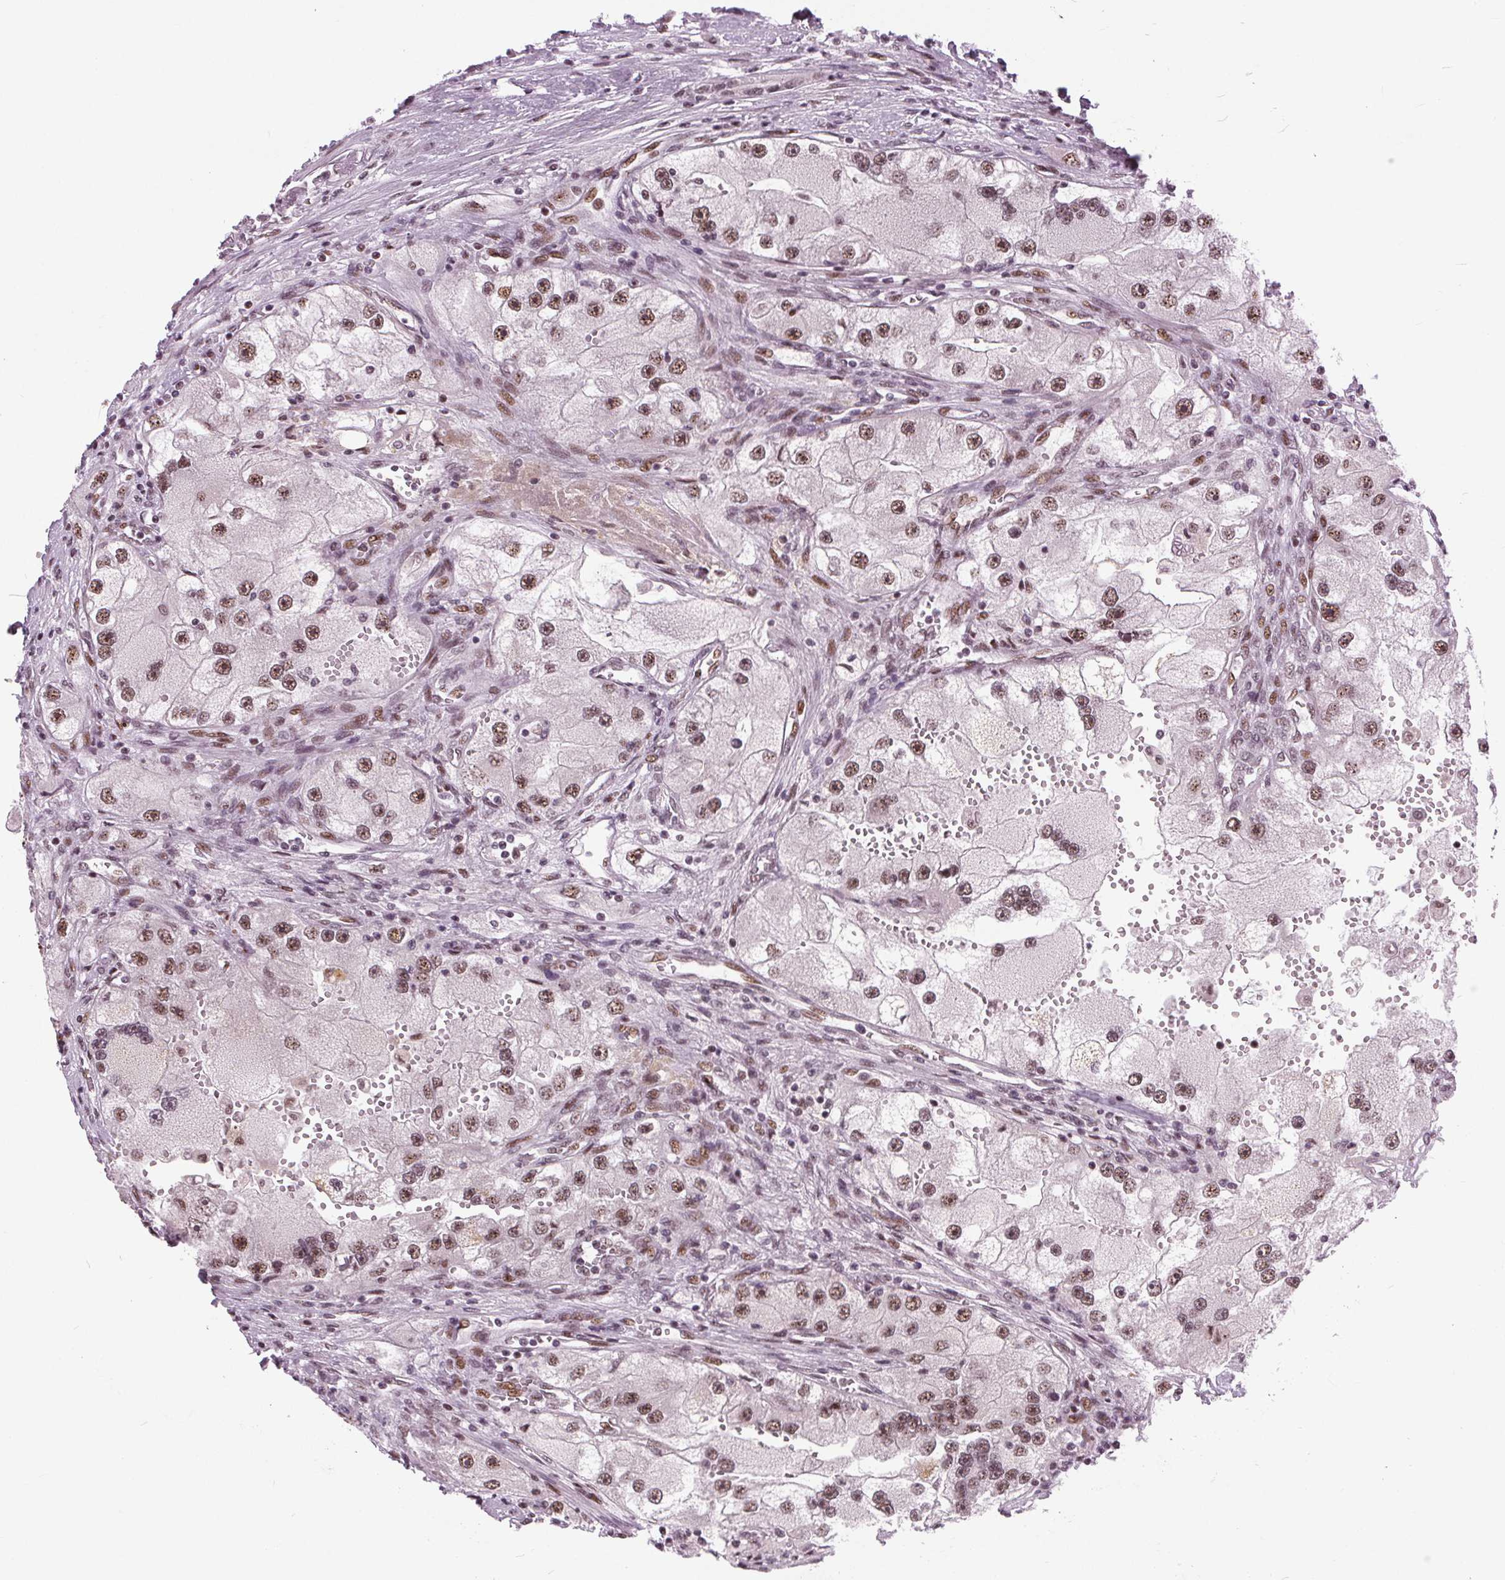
{"staining": {"intensity": "moderate", "quantity": ">75%", "location": "nuclear"}, "tissue": "renal cancer", "cell_type": "Tumor cells", "image_type": "cancer", "snomed": [{"axis": "morphology", "description": "Adenocarcinoma, NOS"}, {"axis": "topography", "description": "Kidney"}], "caption": "This image demonstrates adenocarcinoma (renal) stained with IHC to label a protein in brown. The nuclear of tumor cells show moderate positivity for the protein. Nuclei are counter-stained blue.", "gene": "TTC34", "patient": {"sex": "male", "age": 63}}